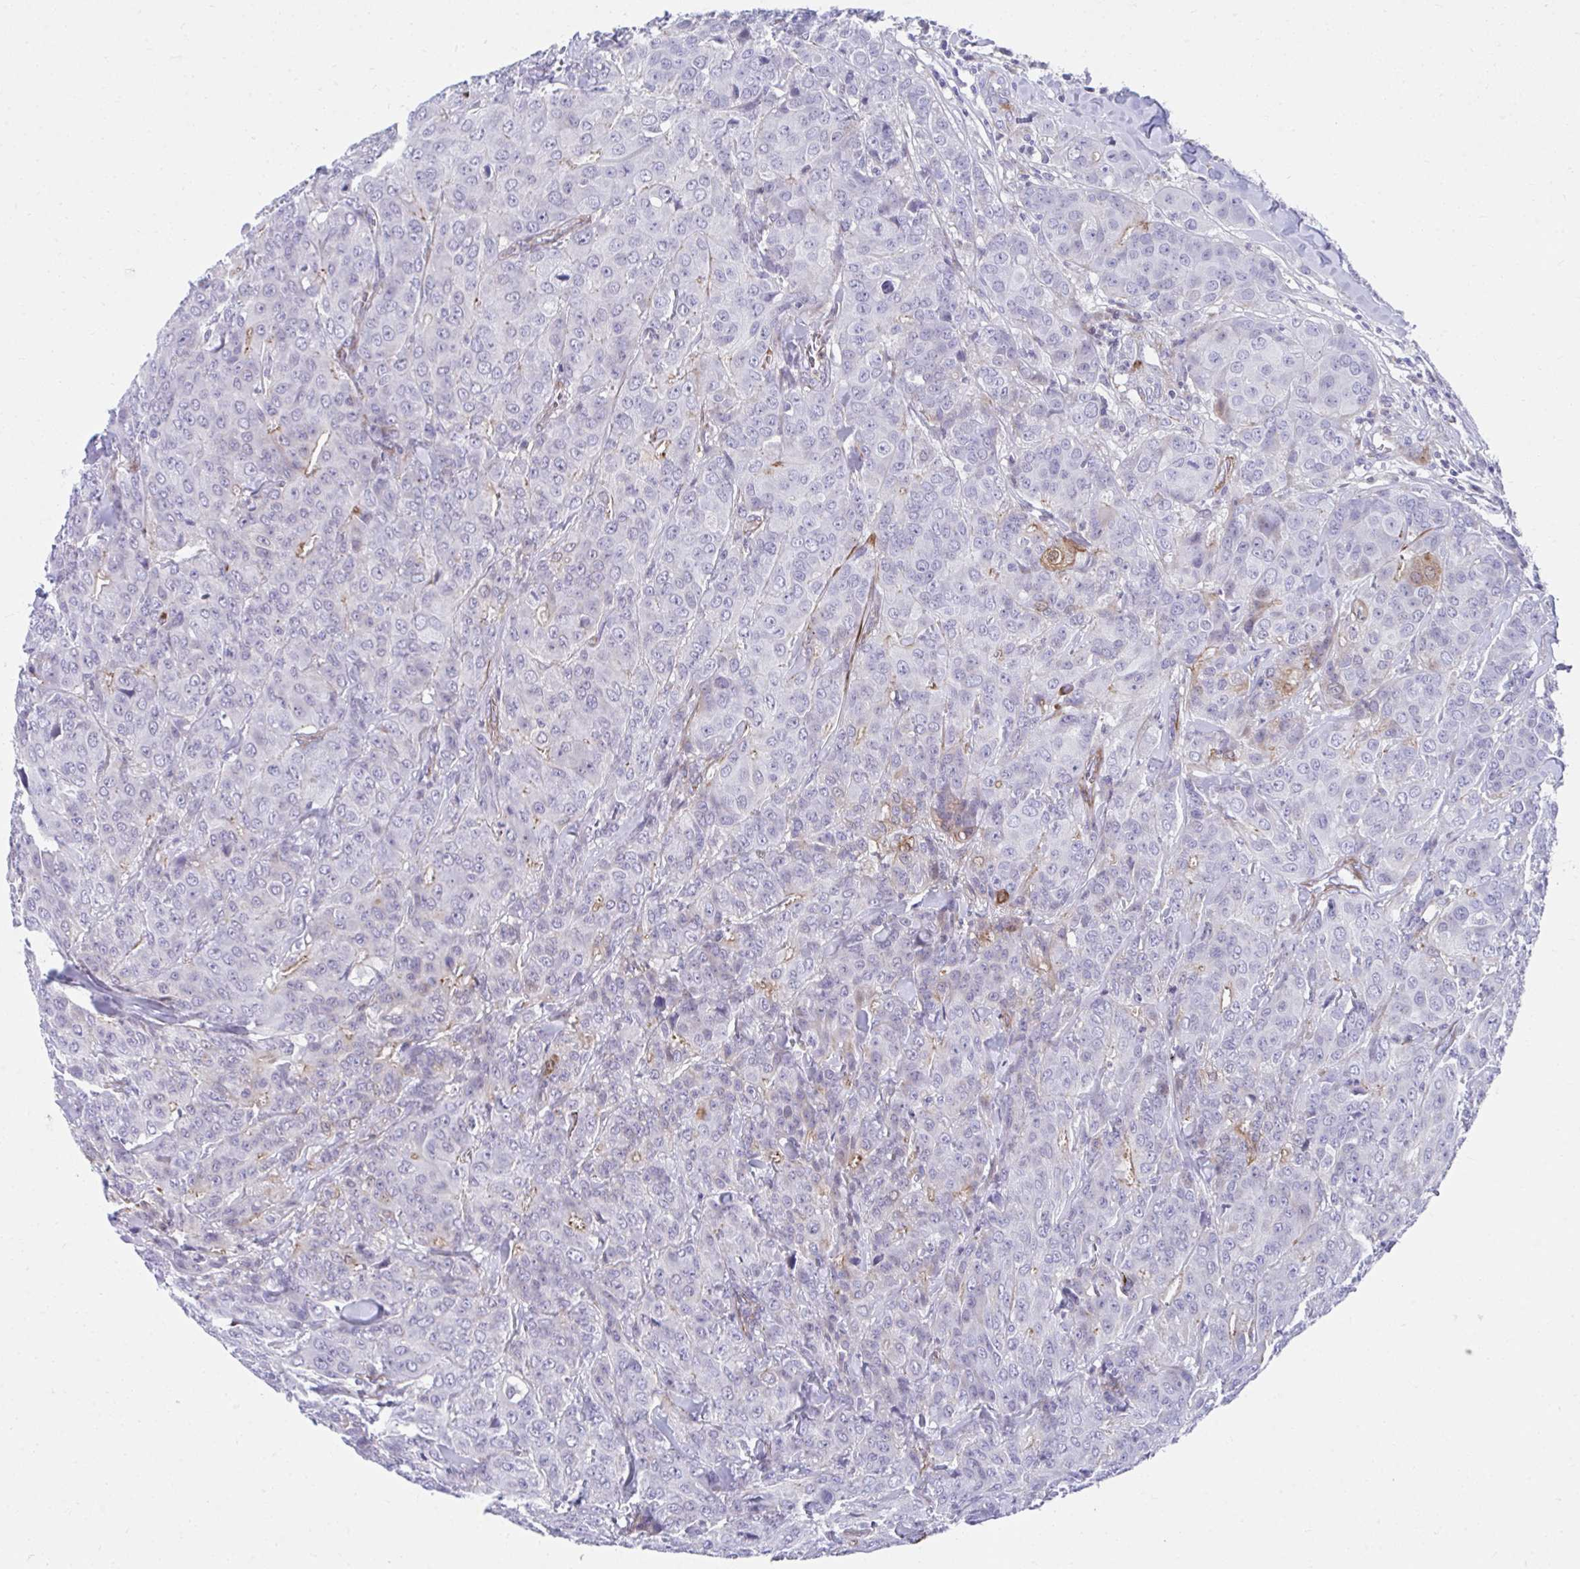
{"staining": {"intensity": "negative", "quantity": "none", "location": "none"}, "tissue": "breast cancer", "cell_type": "Tumor cells", "image_type": "cancer", "snomed": [{"axis": "morphology", "description": "Normal tissue, NOS"}, {"axis": "morphology", "description": "Duct carcinoma"}, {"axis": "topography", "description": "Breast"}], "caption": "A high-resolution photomicrograph shows IHC staining of breast cancer (intraductal carcinoma), which demonstrates no significant positivity in tumor cells.", "gene": "CSTB", "patient": {"sex": "female", "age": 43}}